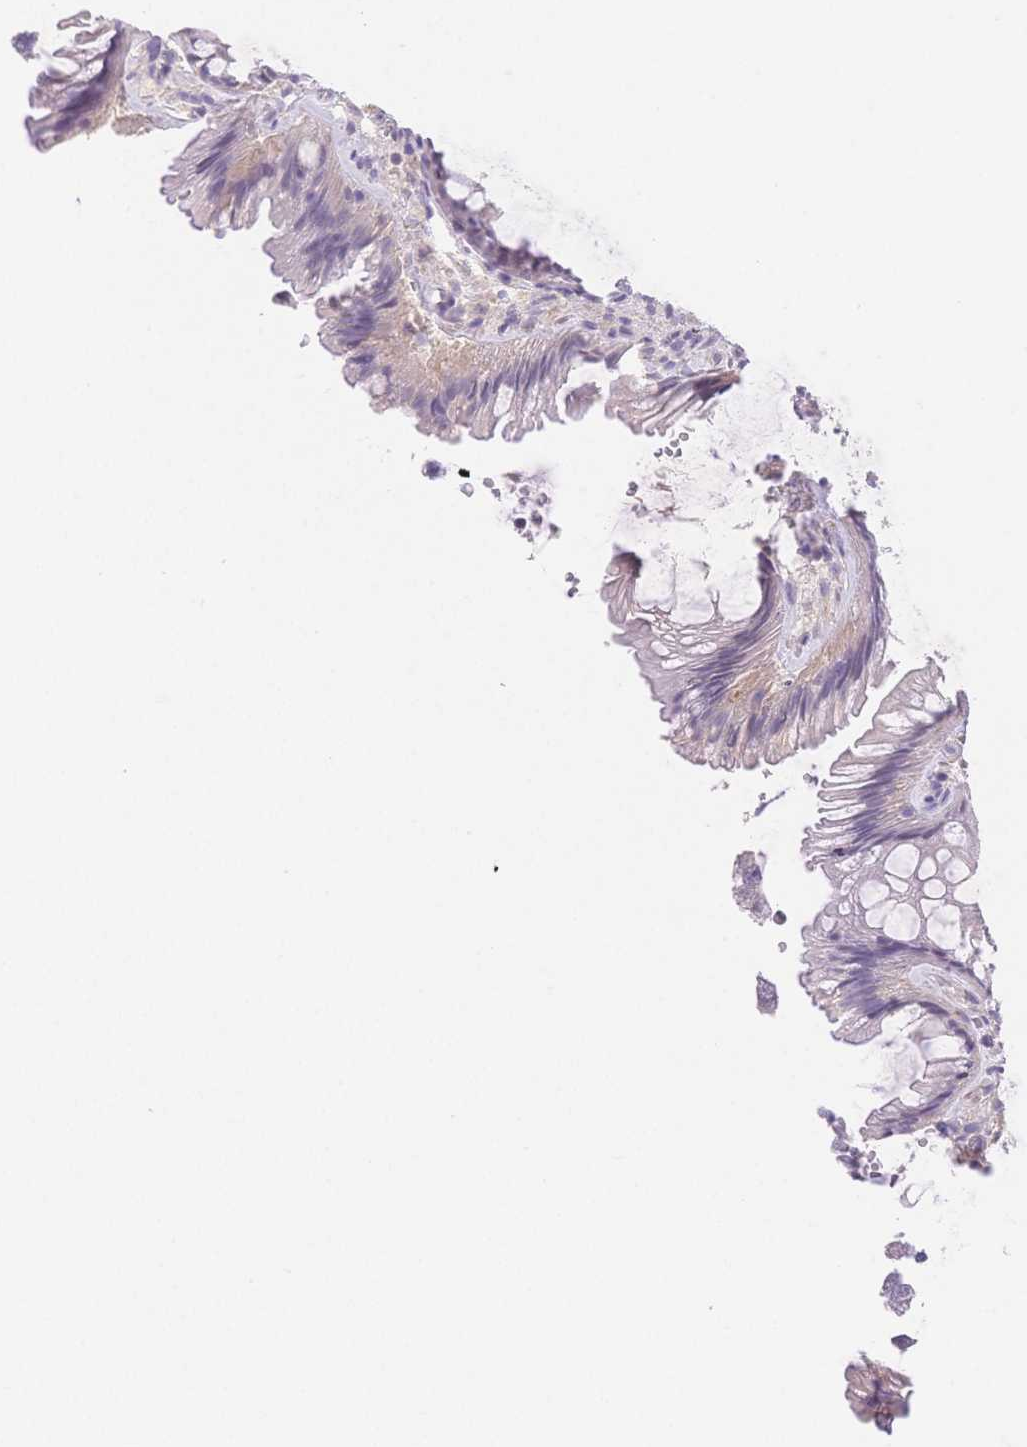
{"staining": {"intensity": "moderate", "quantity": "<25%", "location": "cytoplasmic/membranous"}, "tissue": "rectum", "cell_type": "Glandular cells", "image_type": "normal", "snomed": [{"axis": "morphology", "description": "Normal tissue, NOS"}, {"axis": "topography", "description": "Rectum"}], "caption": "A micrograph showing moderate cytoplasmic/membranous expression in about <25% of glandular cells in unremarkable rectum, as visualized by brown immunohistochemical staining.", "gene": "MYOM1", "patient": {"sex": "male", "age": 53}}